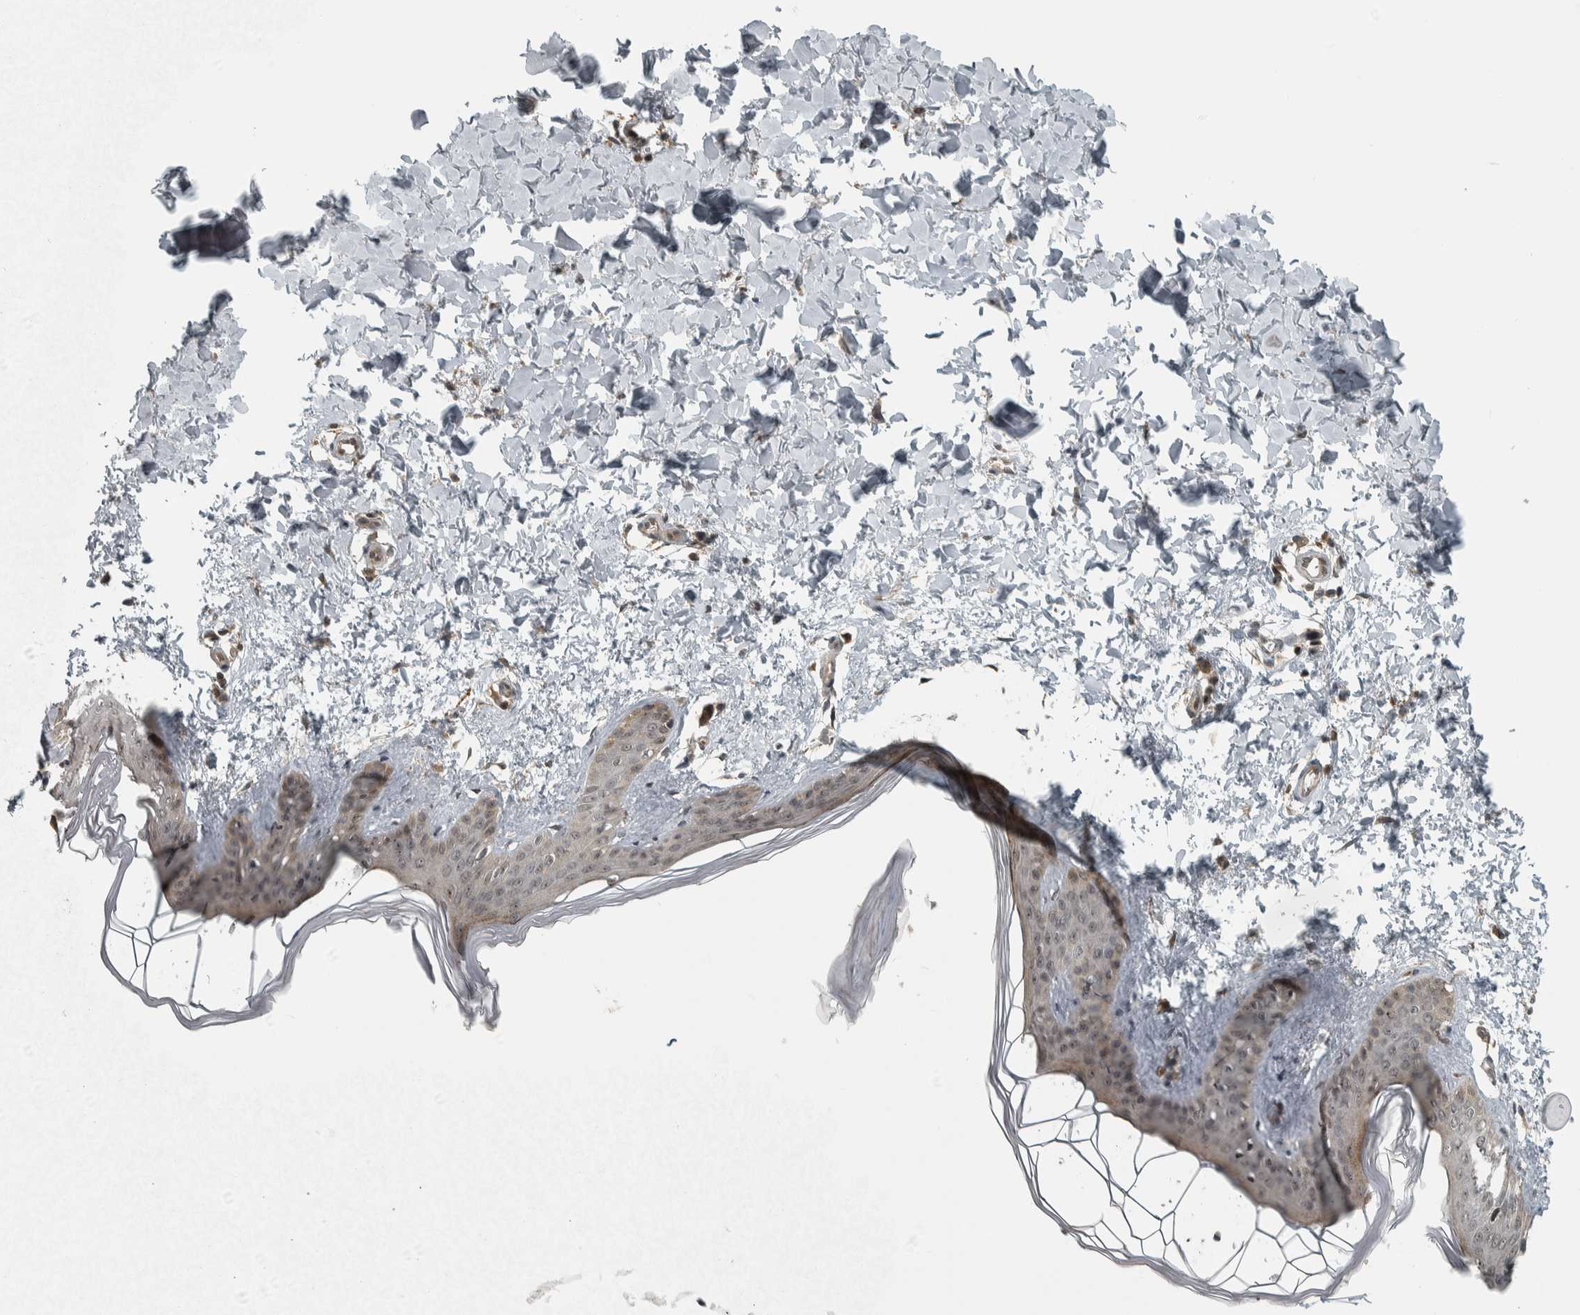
{"staining": {"intensity": "moderate", "quantity": ">75%", "location": "cytoplasmic/membranous,nuclear"}, "tissue": "skin", "cell_type": "Fibroblasts", "image_type": "normal", "snomed": [{"axis": "morphology", "description": "Normal tissue, NOS"}, {"axis": "topography", "description": "Skin"}], "caption": "A micrograph showing moderate cytoplasmic/membranous,nuclear positivity in about >75% of fibroblasts in normal skin, as visualized by brown immunohistochemical staining.", "gene": "XPO5", "patient": {"sex": "female", "age": 17}}